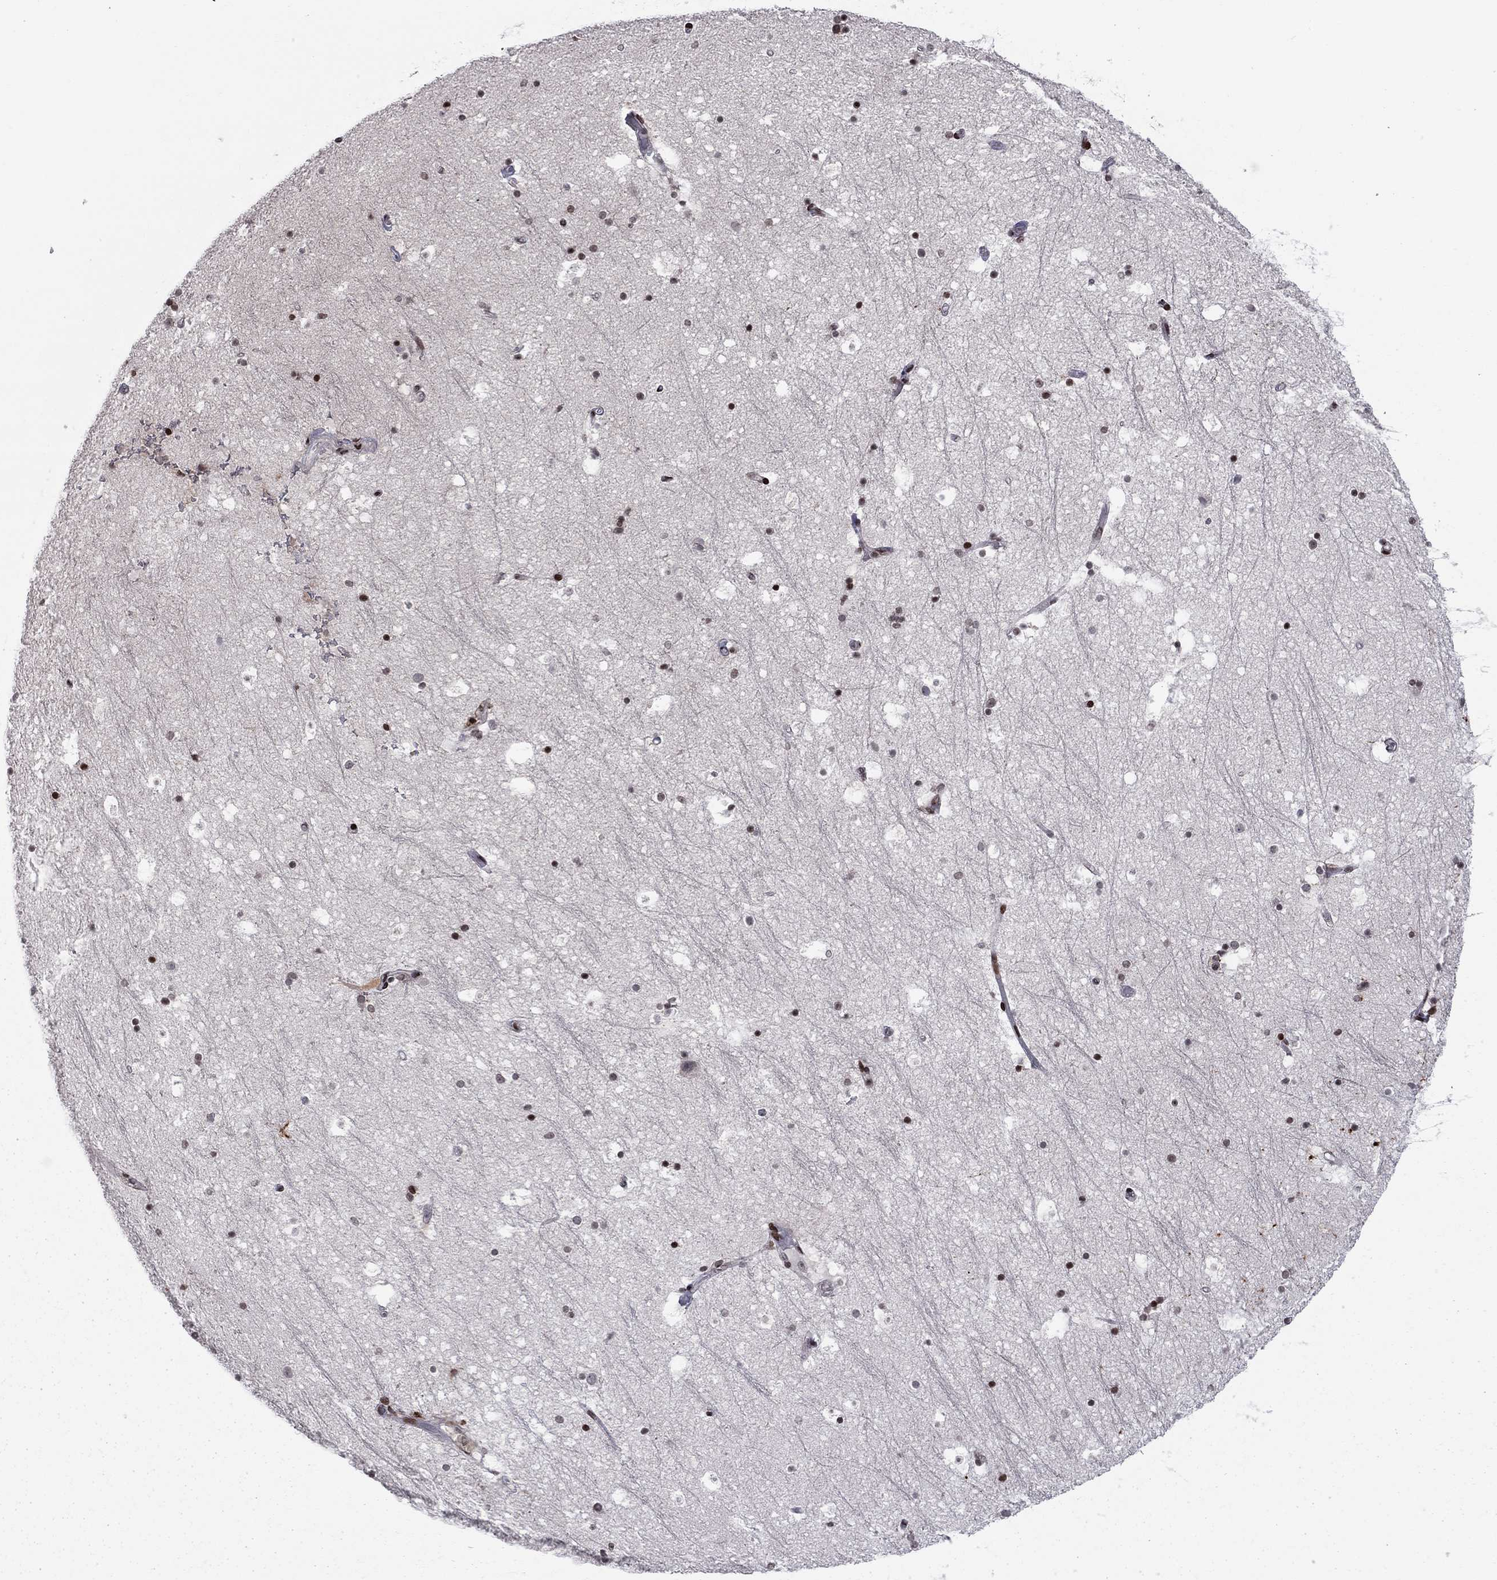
{"staining": {"intensity": "moderate", "quantity": ">75%", "location": "nuclear"}, "tissue": "hippocampus", "cell_type": "Glial cells", "image_type": "normal", "snomed": [{"axis": "morphology", "description": "Normal tissue, NOS"}, {"axis": "topography", "description": "Hippocampus"}], "caption": "Brown immunohistochemical staining in benign human hippocampus exhibits moderate nuclear expression in about >75% of glial cells. (DAB IHC, brown staining for protein, blue staining for nuclei).", "gene": "RNASEH2C", "patient": {"sex": "male", "age": 51}}